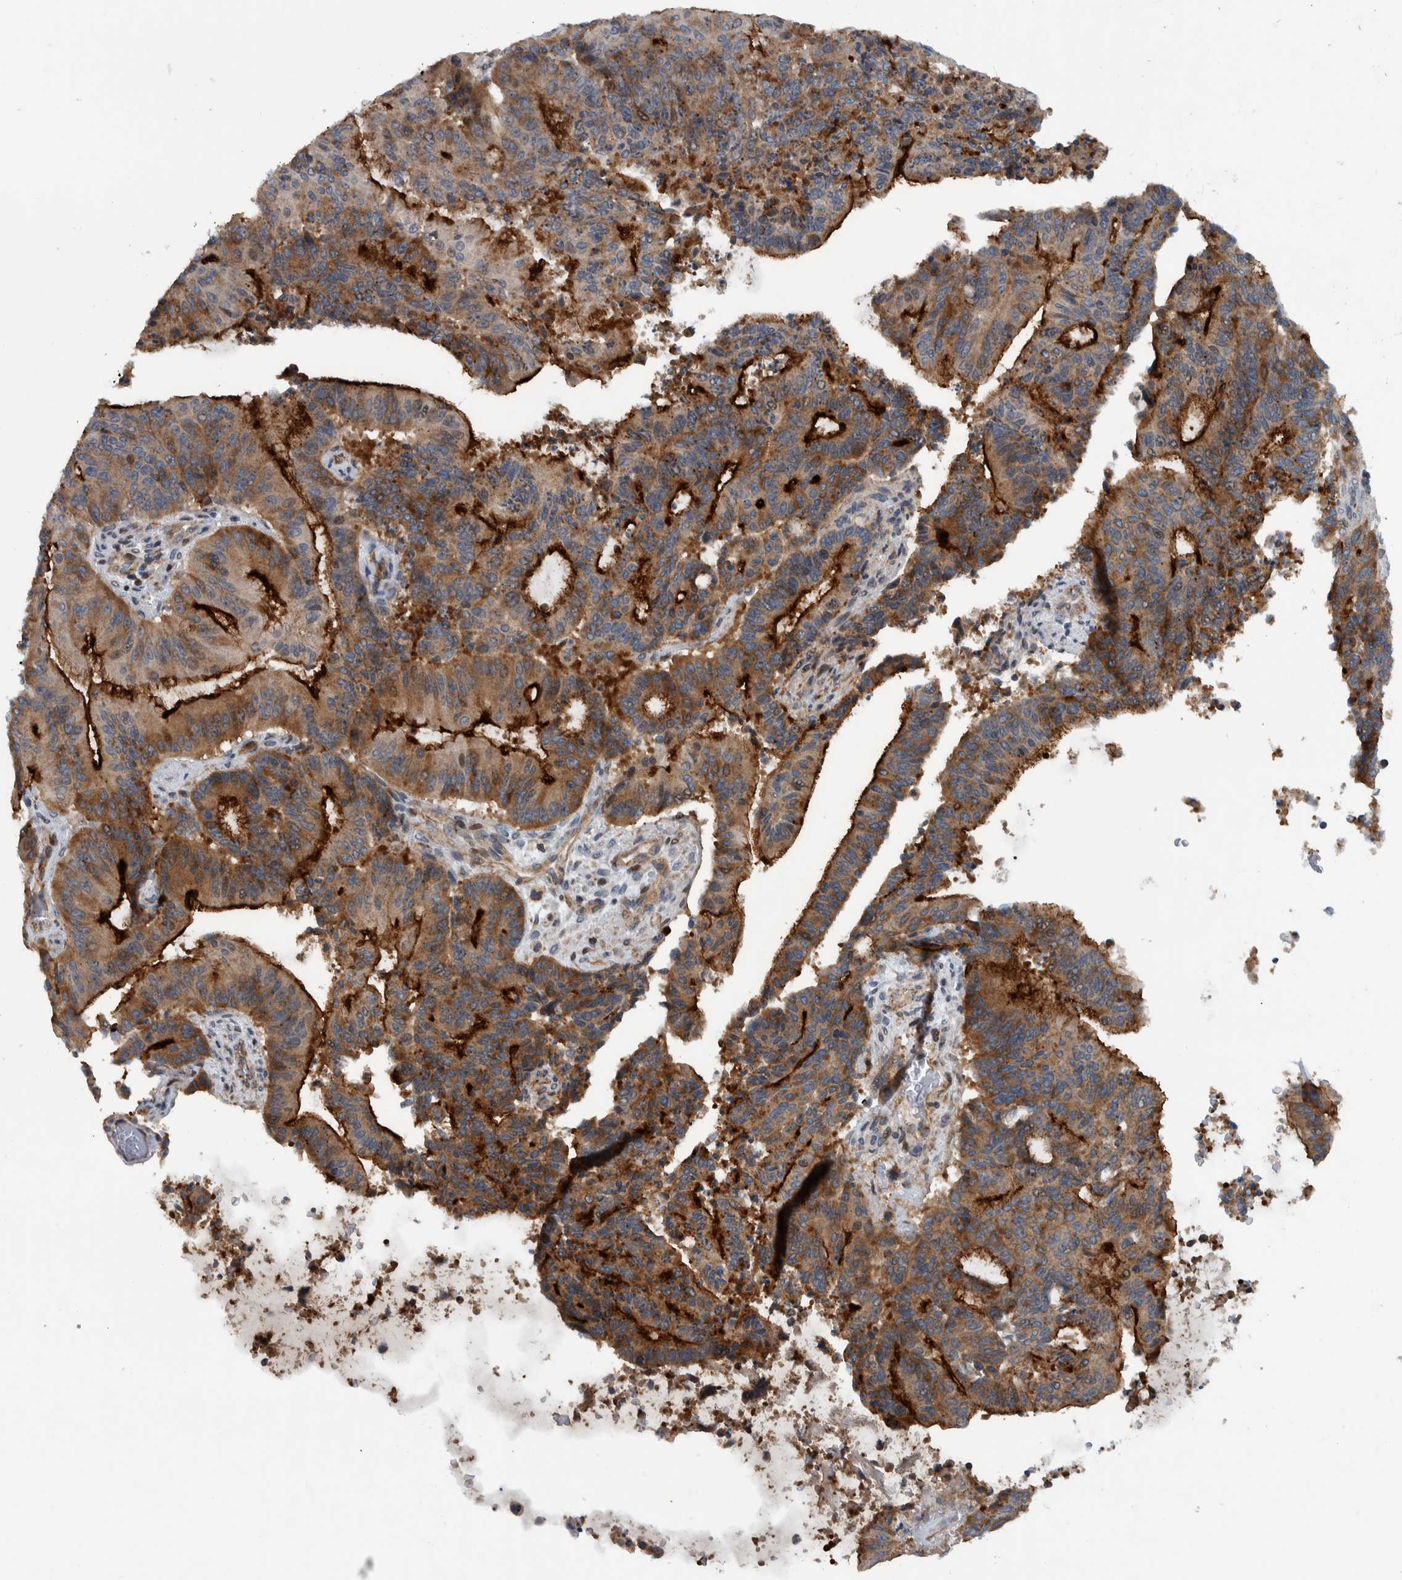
{"staining": {"intensity": "strong", "quantity": ">75%", "location": "cytoplasmic/membranous"}, "tissue": "liver cancer", "cell_type": "Tumor cells", "image_type": "cancer", "snomed": [{"axis": "morphology", "description": "Normal tissue, NOS"}, {"axis": "morphology", "description": "Cholangiocarcinoma"}, {"axis": "topography", "description": "Liver"}, {"axis": "topography", "description": "Peripheral nerve tissue"}], "caption": "Brown immunohistochemical staining in human liver cancer (cholangiocarcinoma) shows strong cytoplasmic/membranous staining in approximately >75% of tumor cells.", "gene": "BAIAP2L1", "patient": {"sex": "female", "age": 73}}